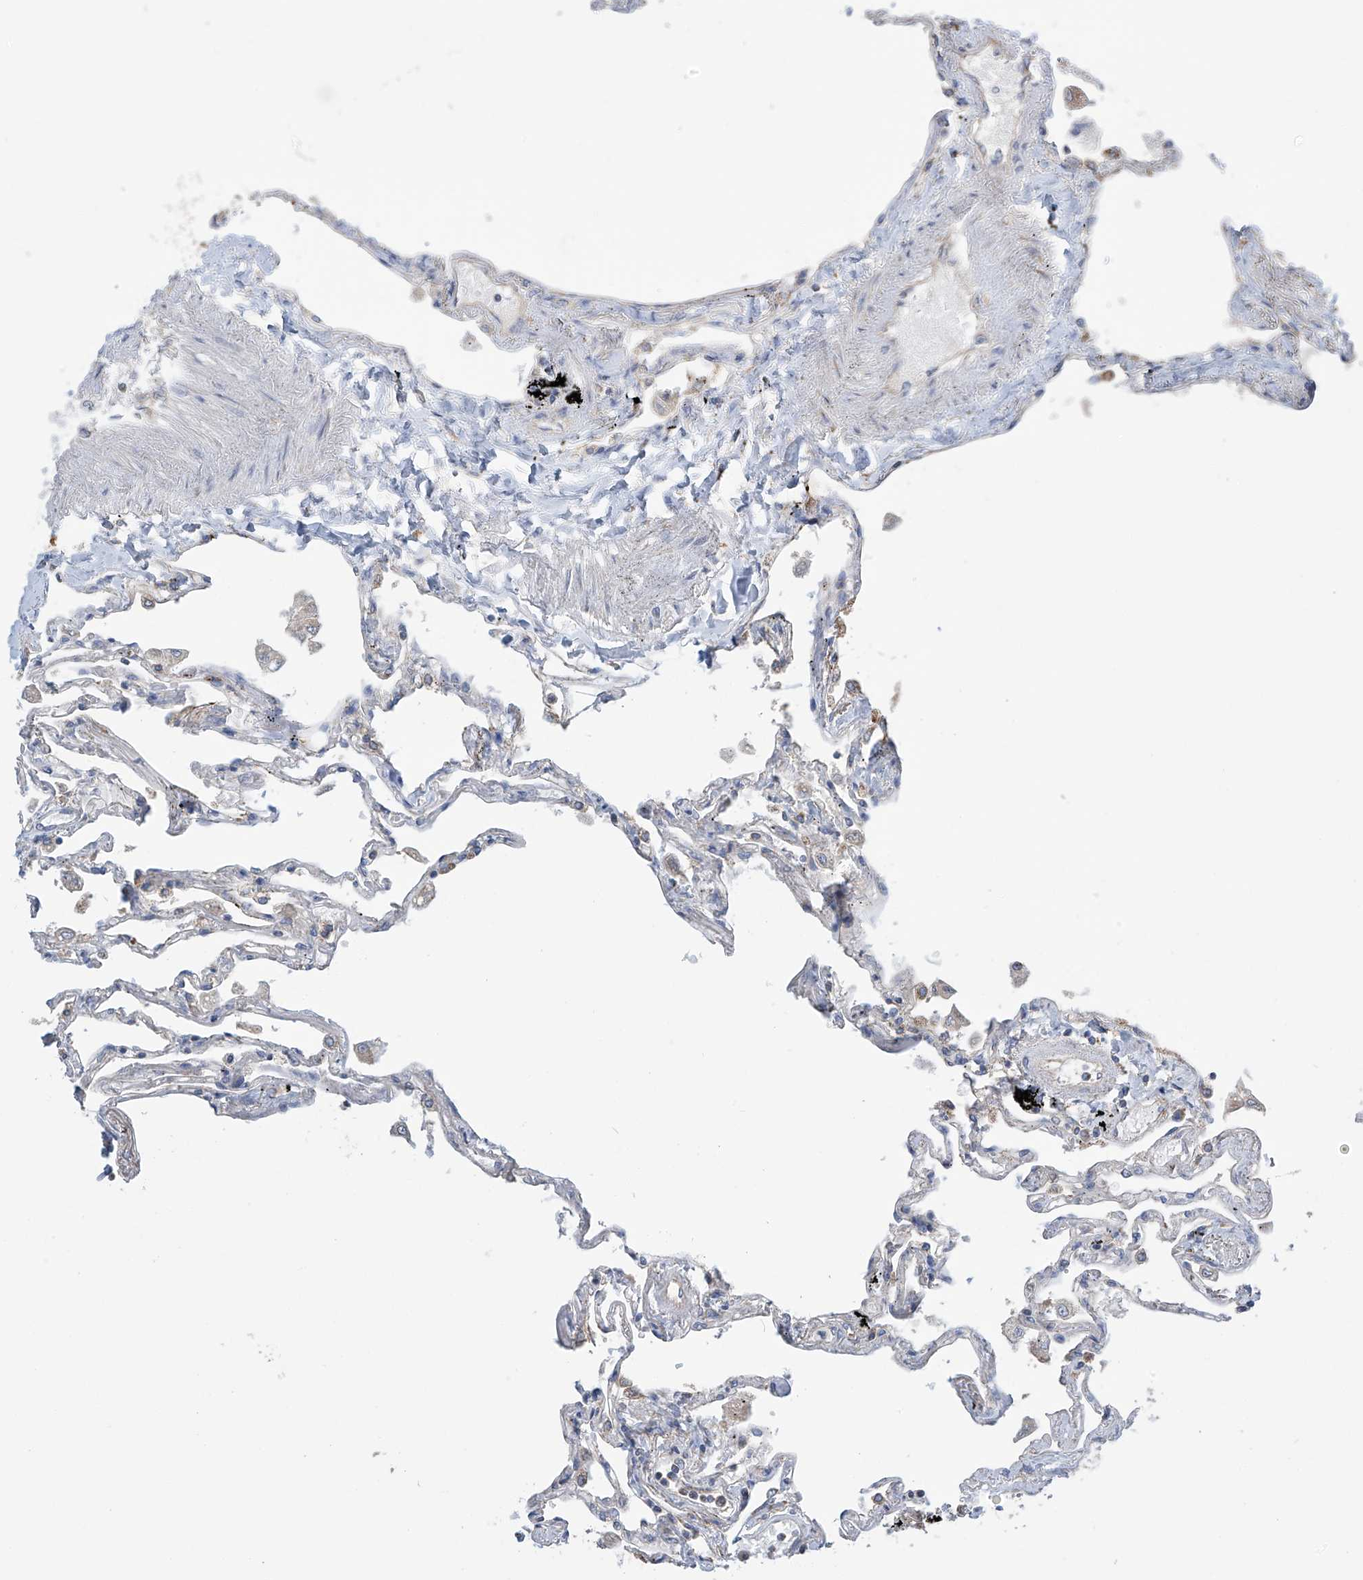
{"staining": {"intensity": "moderate", "quantity": "<25%", "location": "cytoplasmic/membranous"}, "tissue": "lung", "cell_type": "Alveolar cells", "image_type": "normal", "snomed": [{"axis": "morphology", "description": "Normal tissue, NOS"}, {"axis": "topography", "description": "Lung"}], "caption": "Alveolar cells show low levels of moderate cytoplasmic/membranous staining in about <25% of cells in normal human lung.", "gene": "PNPT1", "patient": {"sex": "female", "age": 67}}